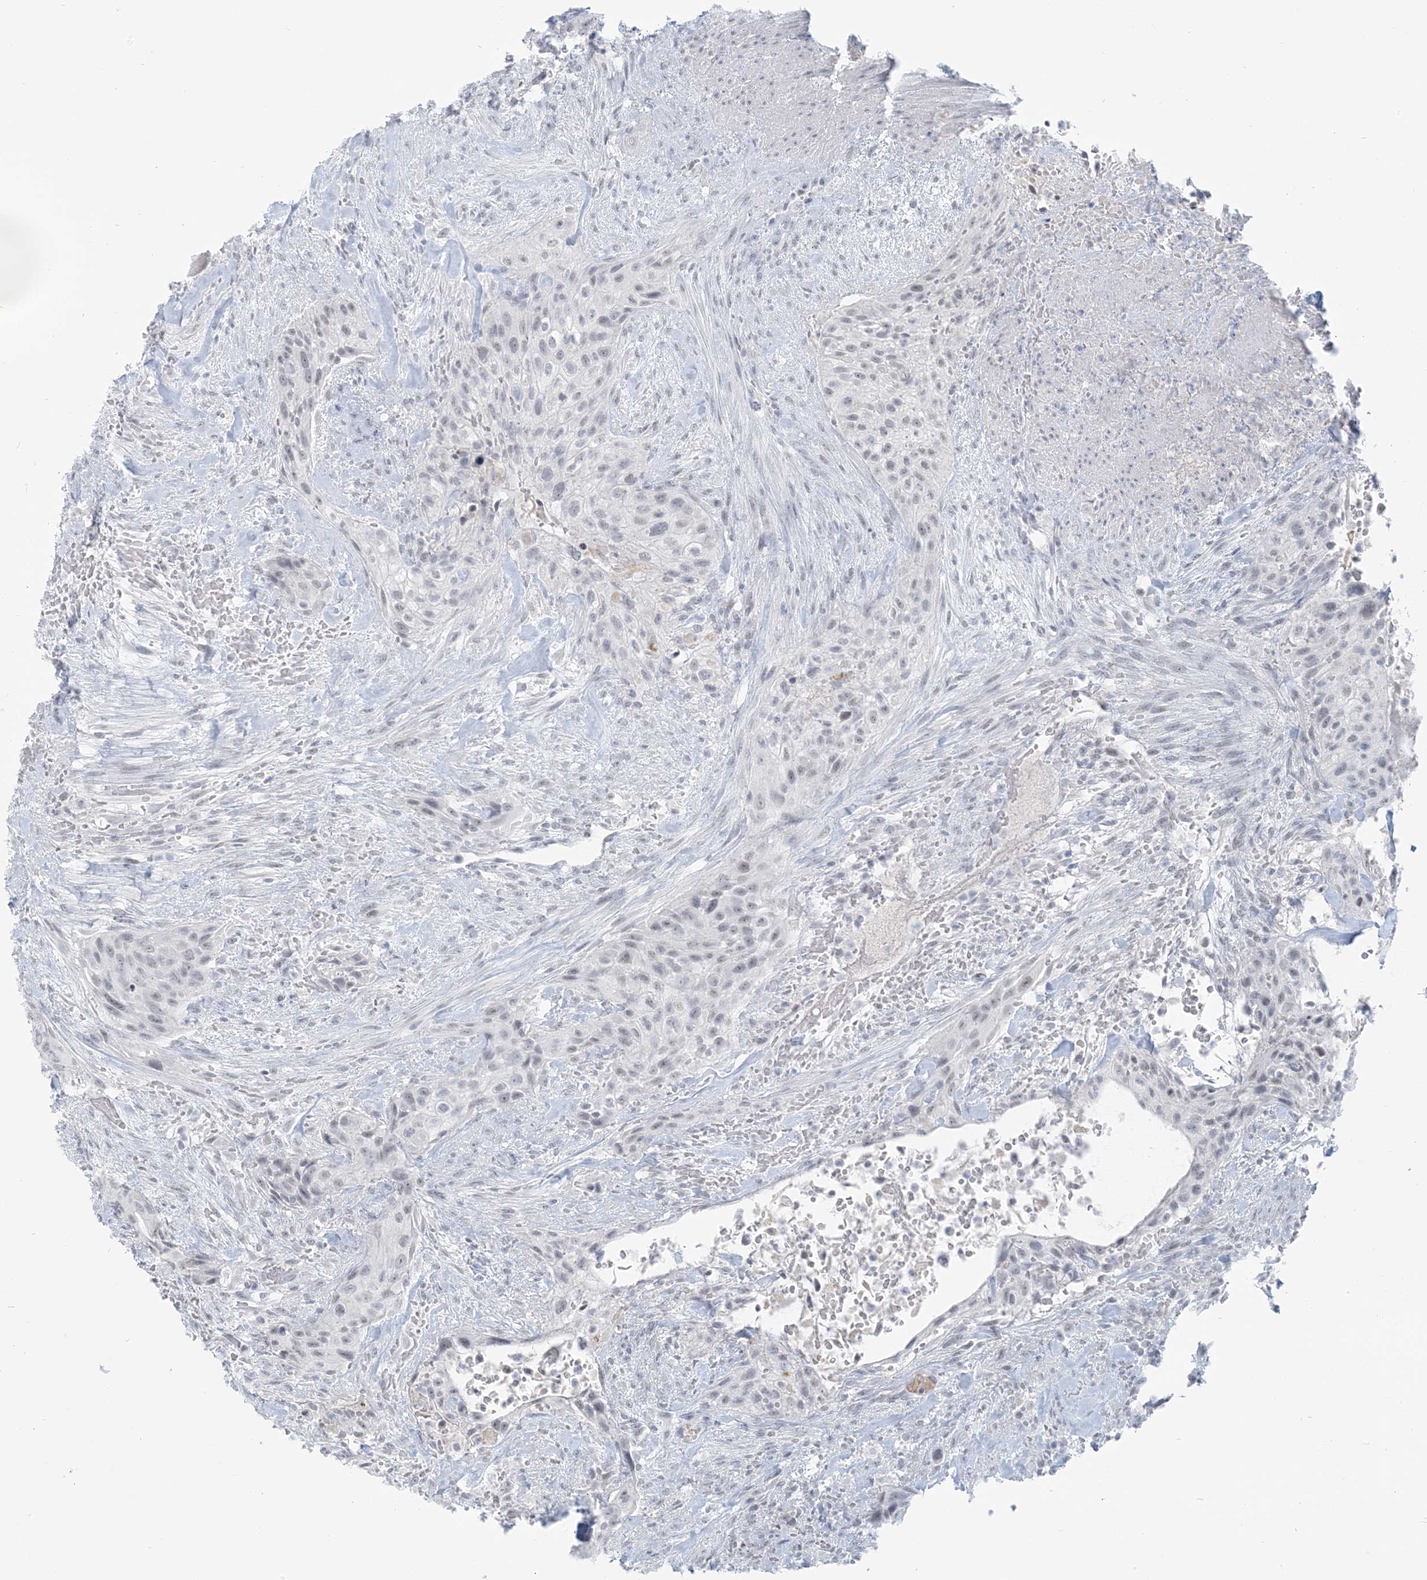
{"staining": {"intensity": "negative", "quantity": "none", "location": "none"}, "tissue": "urothelial cancer", "cell_type": "Tumor cells", "image_type": "cancer", "snomed": [{"axis": "morphology", "description": "Urothelial carcinoma, High grade"}, {"axis": "topography", "description": "Urinary bladder"}], "caption": "Urothelial carcinoma (high-grade) was stained to show a protein in brown. There is no significant staining in tumor cells. Brightfield microscopy of immunohistochemistry stained with DAB (brown) and hematoxylin (blue), captured at high magnification.", "gene": "SCML1", "patient": {"sex": "male", "age": 35}}